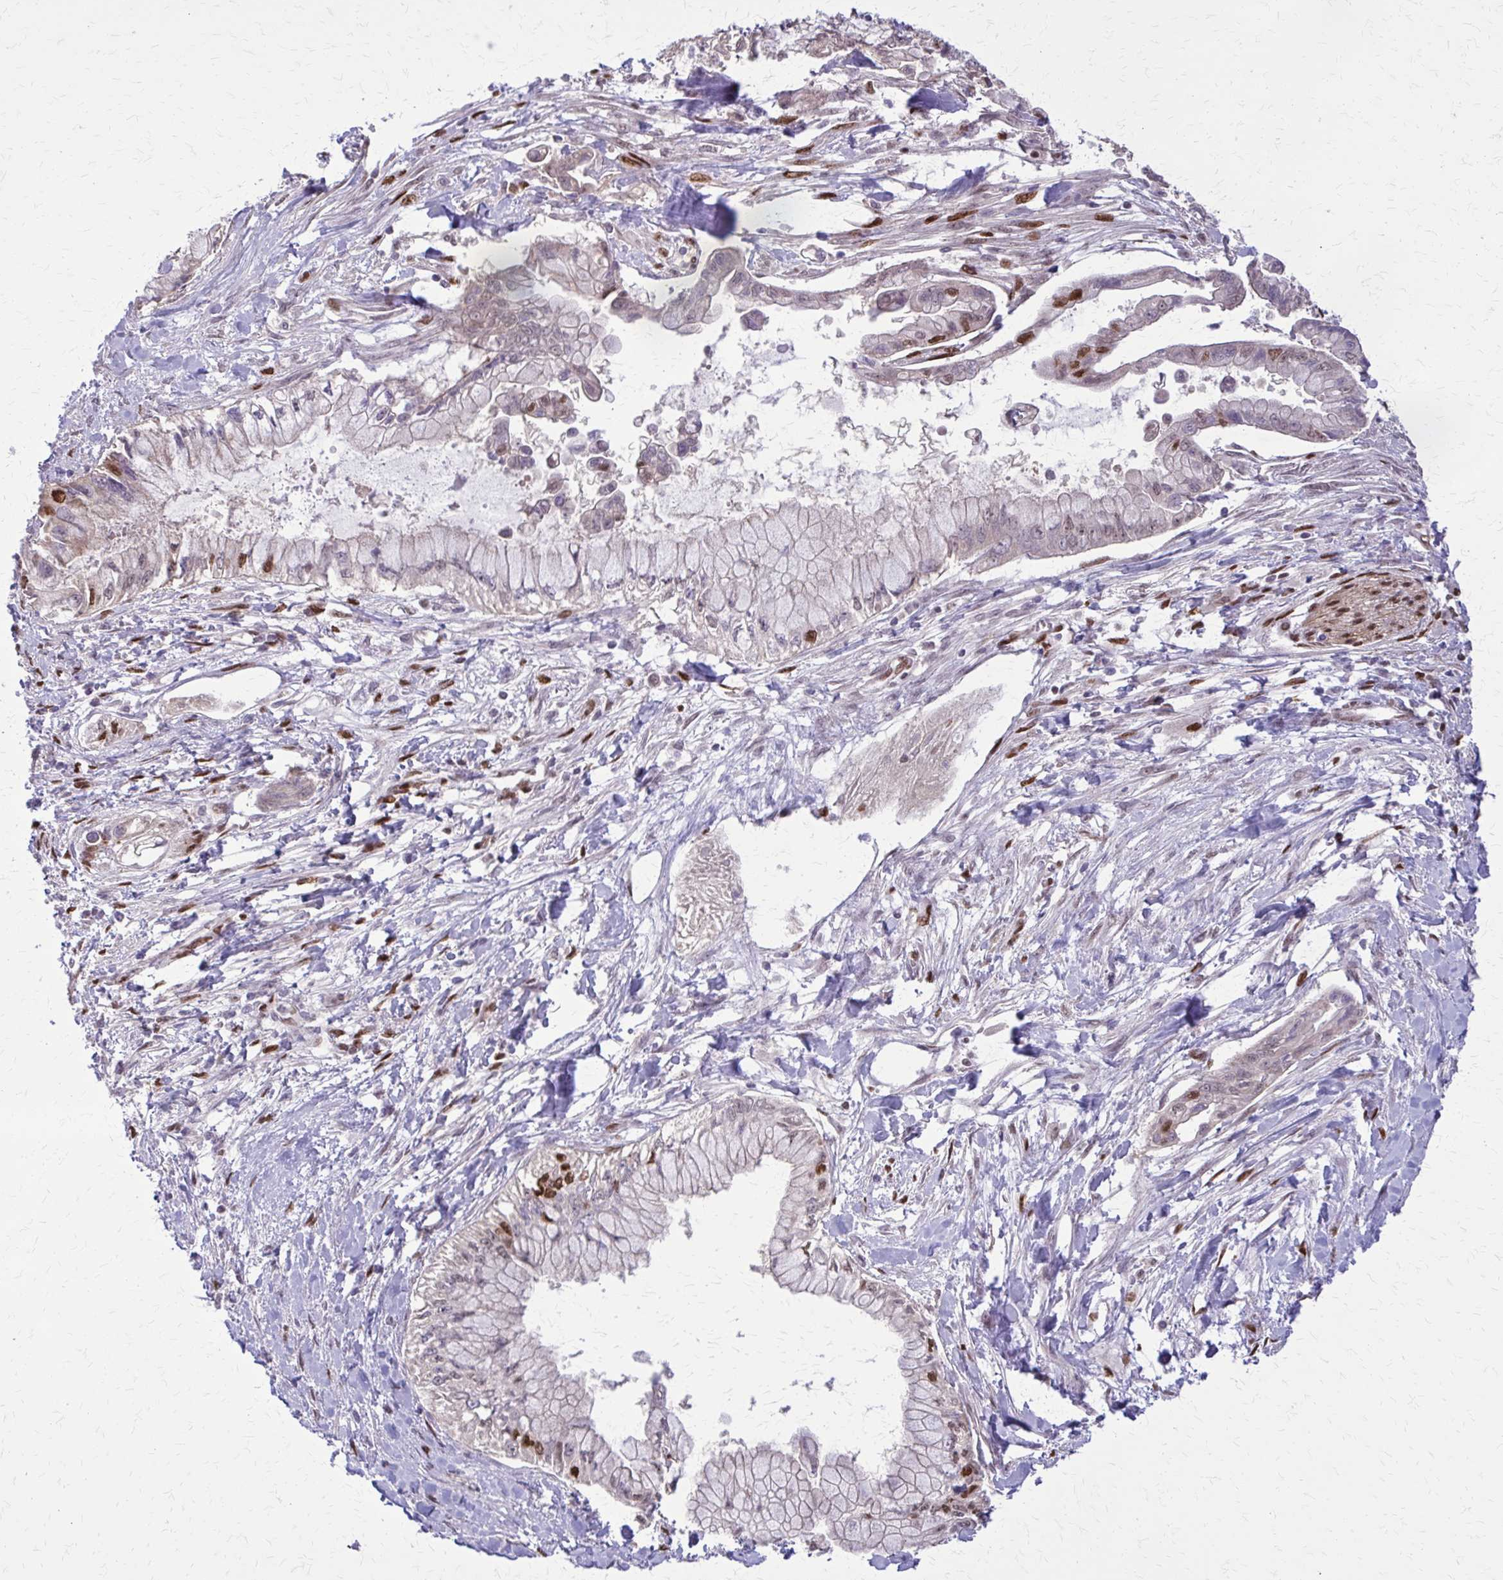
{"staining": {"intensity": "moderate", "quantity": "<25%", "location": "nuclear"}, "tissue": "pancreatic cancer", "cell_type": "Tumor cells", "image_type": "cancer", "snomed": [{"axis": "morphology", "description": "Adenocarcinoma, NOS"}, {"axis": "topography", "description": "Pancreas"}], "caption": "Pancreatic adenocarcinoma stained for a protein demonstrates moderate nuclear positivity in tumor cells. (Stains: DAB (3,3'-diaminobenzidine) in brown, nuclei in blue, Microscopy: brightfield microscopy at high magnification).", "gene": "TTF1", "patient": {"sex": "male", "age": 48}}